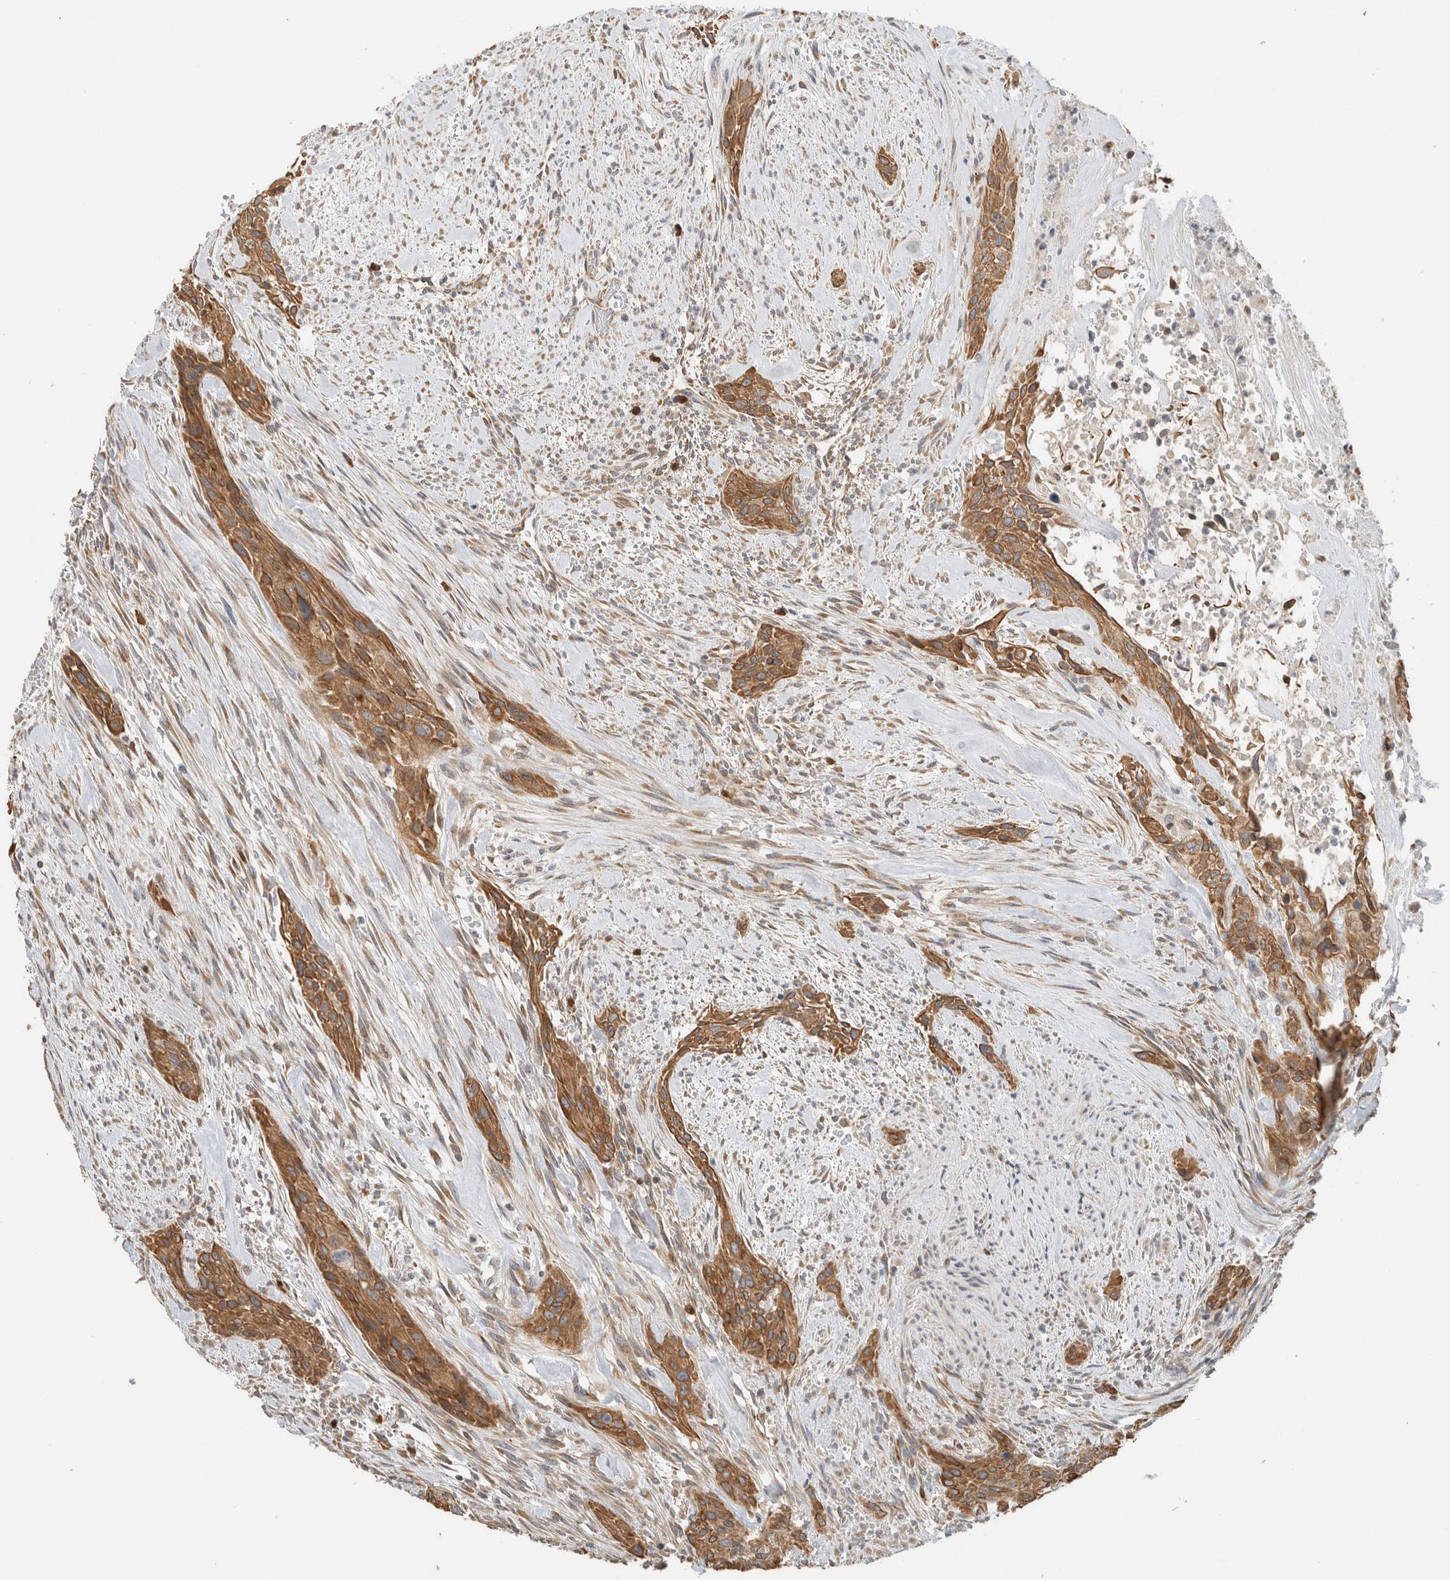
{"staining": {"intensity": "moderate", "quantity": ">75%", "location": "cytoplasmic/membranous"}, "tissue": "urothelial cancer", "cell_type": "Tumor cells", "image_type": "cancer", "snomed": [{"axis": "morphology", "description": "Urothelial carcinoma, High grade"}, {"axis": "topography", "description": "Urinary bladder"}], "caption": "Tumor cells show medium levels of moderate cytoplasmic/membranous staining in about >75% of cells in high-grade urothelial carcinoma. The protein is stained brown, and the nuclei are stained in blue (DAB IHC with brightfield microscopy, high magnification).", "gene": "PUM1", "patient": {"sex": "male", "age": 35}}